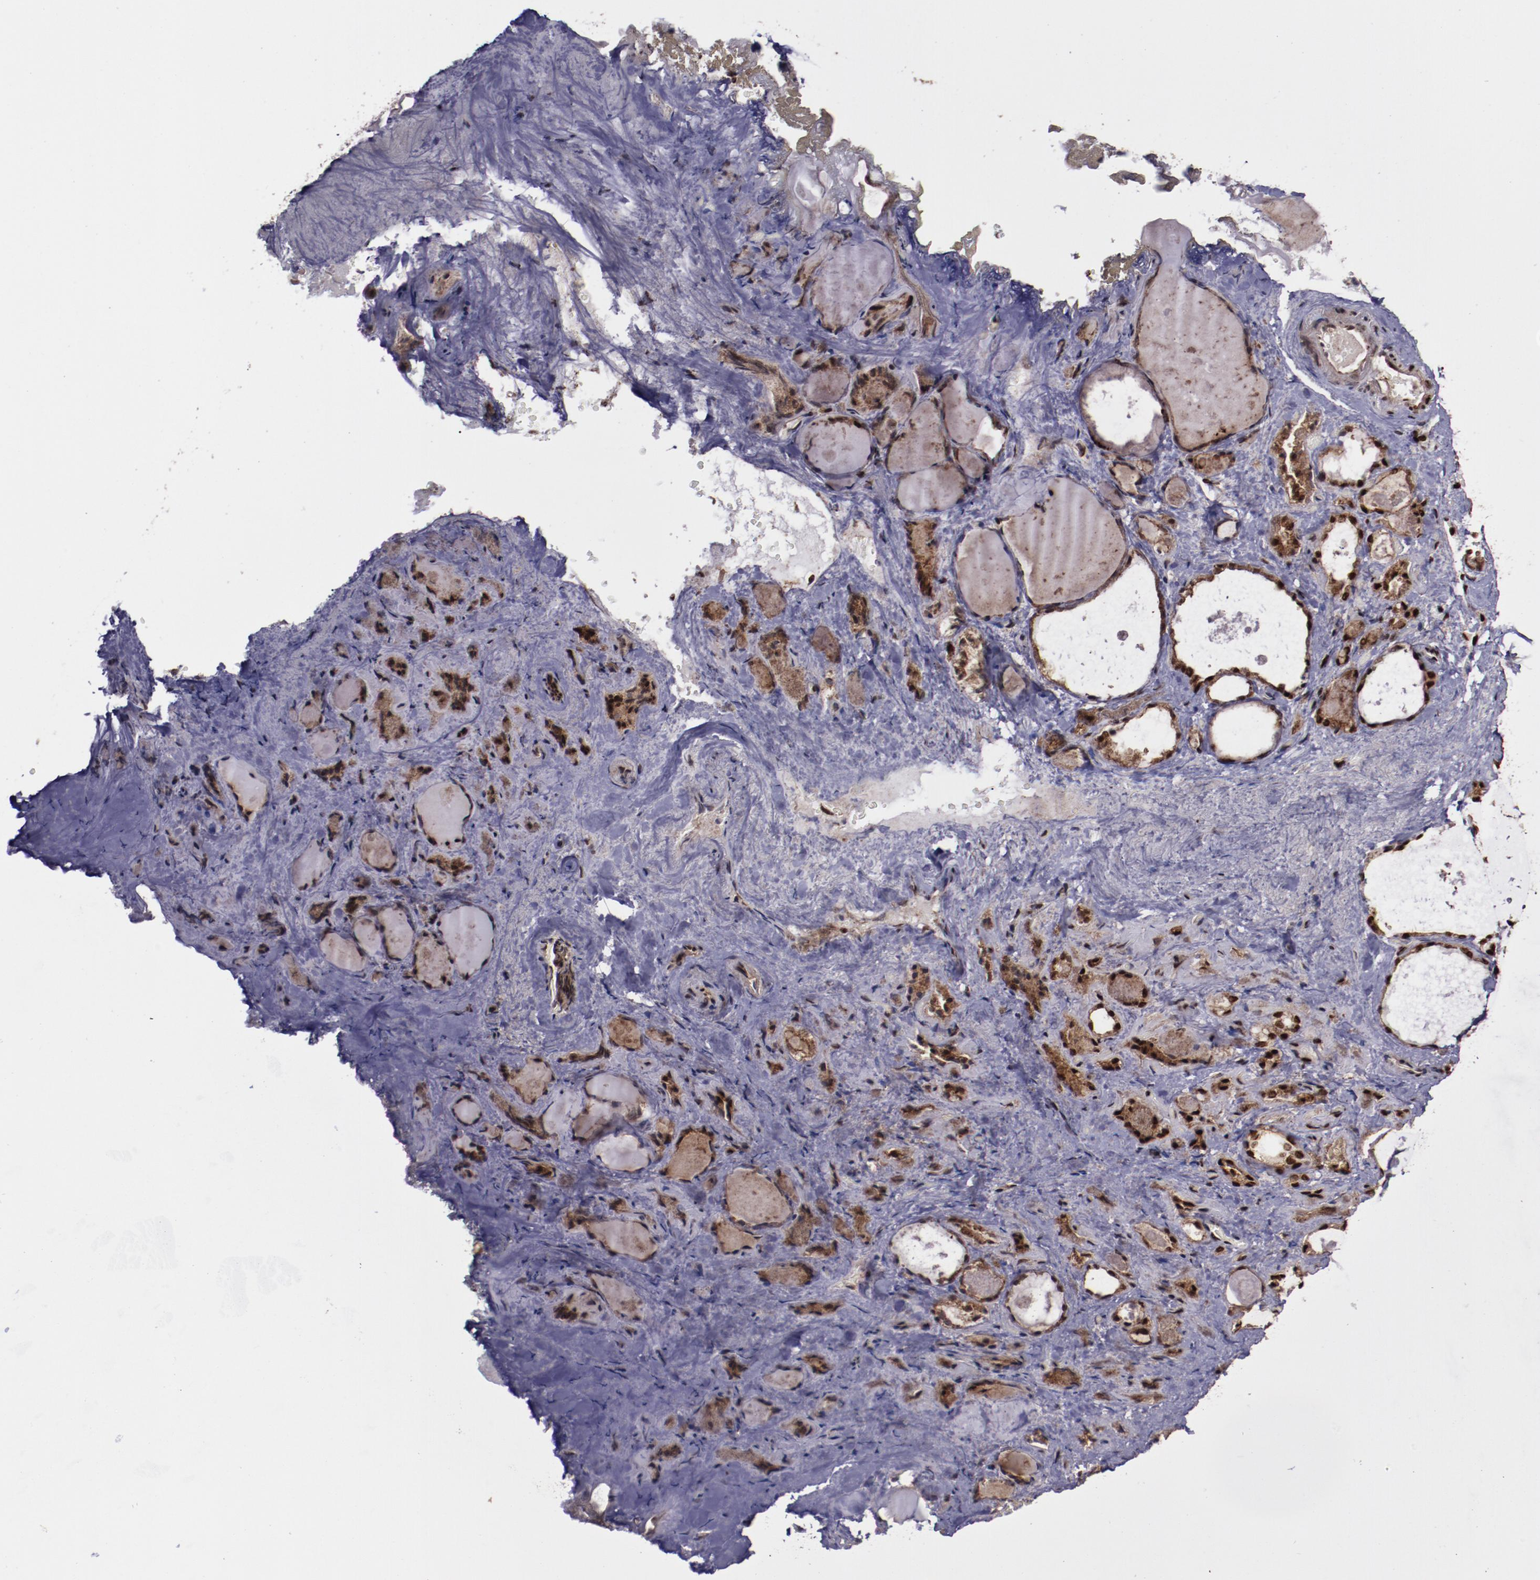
{"staining": {"intensity": "strong", "quantity": ">75%", "location": "cytoplasmic/membranous,nuclear"}, "tissue": "thyroid gland", "cell_type": "Glandular cells", "image_type": "normal", "snomed": [{"axis": "morphology", "description": "Normal tissue, NOS"}, {"axis": "topography", "description": "Thyroid gland"}], "caption": "Brown immunohistochemical staining in unremarkable thyroid gland shows strong cytoplasmic/membranous,nuclear expression in about >75% of glandular cells. (DAB (3,3'-diaminobenzidine) = brown stain, brightfield microscopy at high magnification).", "gene": "SNW1", "patient": {"sex": "female", "age": 75}}